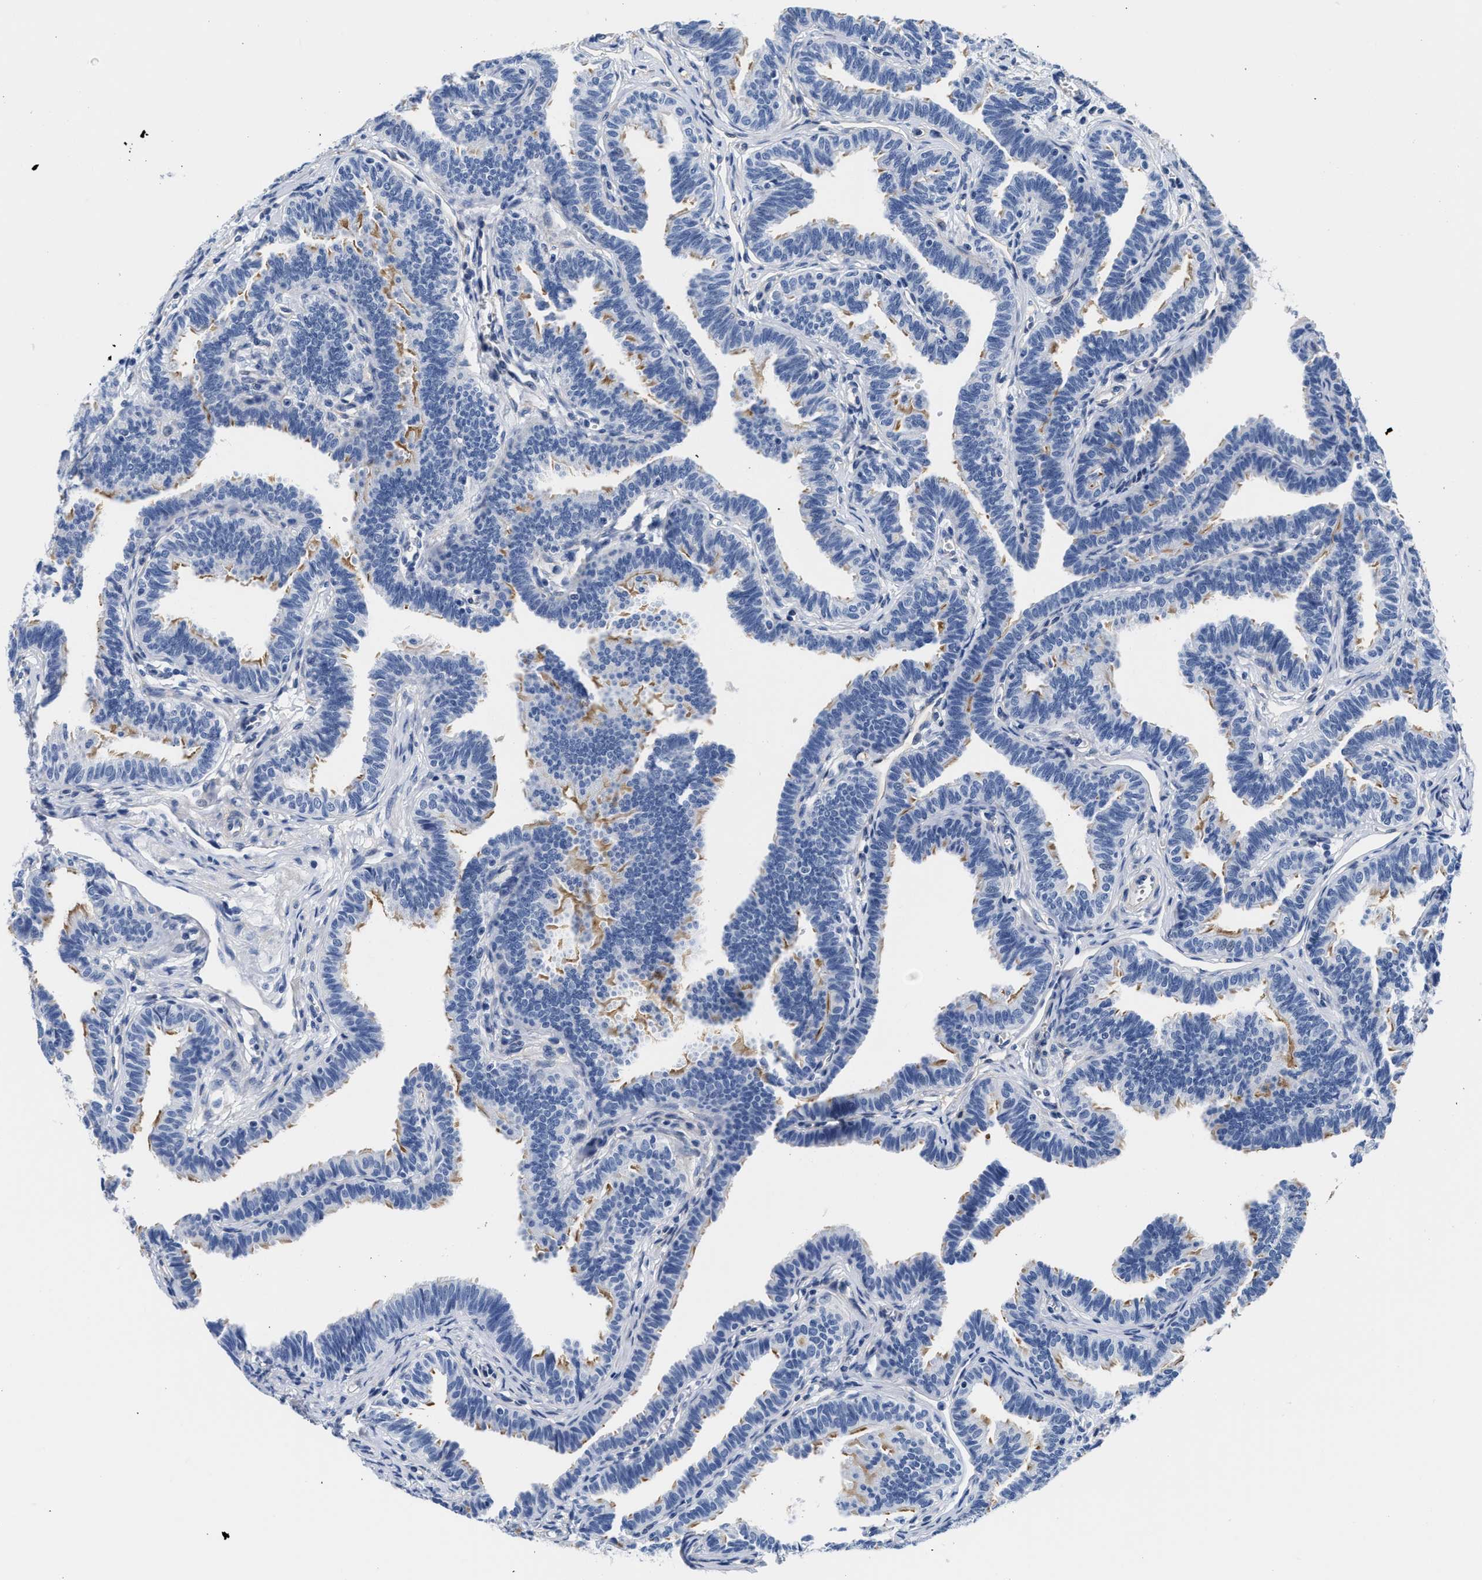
{"staining": {"intensity": "weak", "quantity": "25%-75%", "location": "cytoplasmic/membranous"}, "tissue": "fallopian tube", "cell_type": "Glandular cells", "image_type": "normal", "snomed": [{"axis": "morphology", "description": "Normal tissue, NOS"}, {"axis": "topography", "description": "Fallopian tube"}, {"axis": "topography", "description": "Ovary"}], "caption": "A histopathology image of fallopian tube stained for a protein demonstrates weak cytoplasmic/membranous brown staining in glandular cells. (DAB IHC with brightfield microscopy, high magnification).", "gene": "TRIM29", "patient": {"sex": "female", "age": 23}}